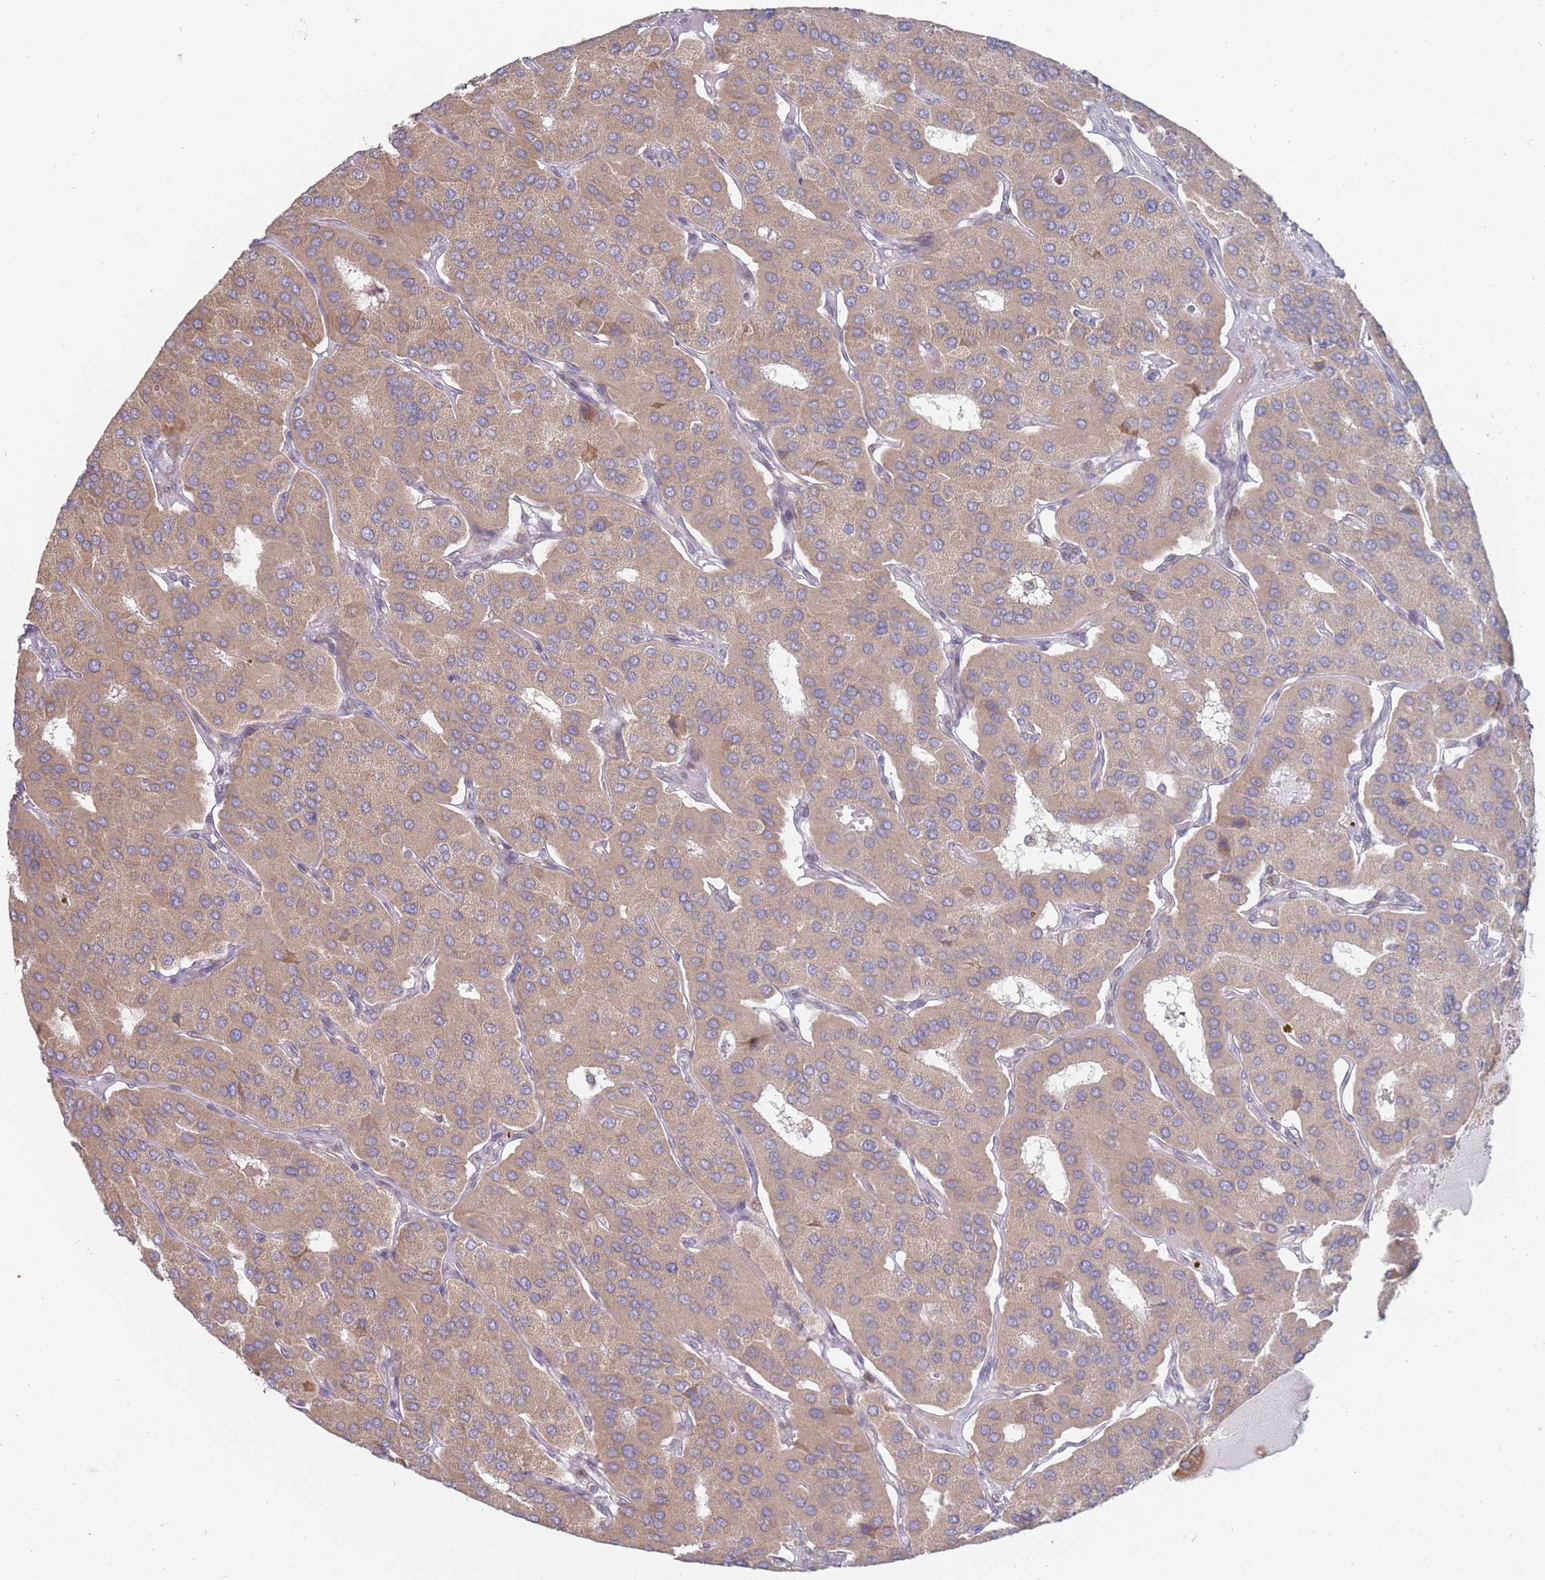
{"staining": {"intensity": "moderate", "quantity": ">75%", "location": "cytoplasmic/membranous"}, "tissue": "parathyroid gland", "cell_type": "Glandular cells", "image_type": "normal", "snomed": [{"axis": "morphology", "description": "Normal tissue, NOS"}, {"axis": "morphology", "description": "Adenoma, NOS"}, {"axis": "topography", "description": "Parathyroid gland"}], "caption": "Immunohistochemistry (DAB) staining of normal parathyroid gland exhibits moderate cytoplasmic/membranous protein expression in approximately >75% of glandular cells.", "gene": "VRK2", "patient": {"sex": "female", "age": 86}}